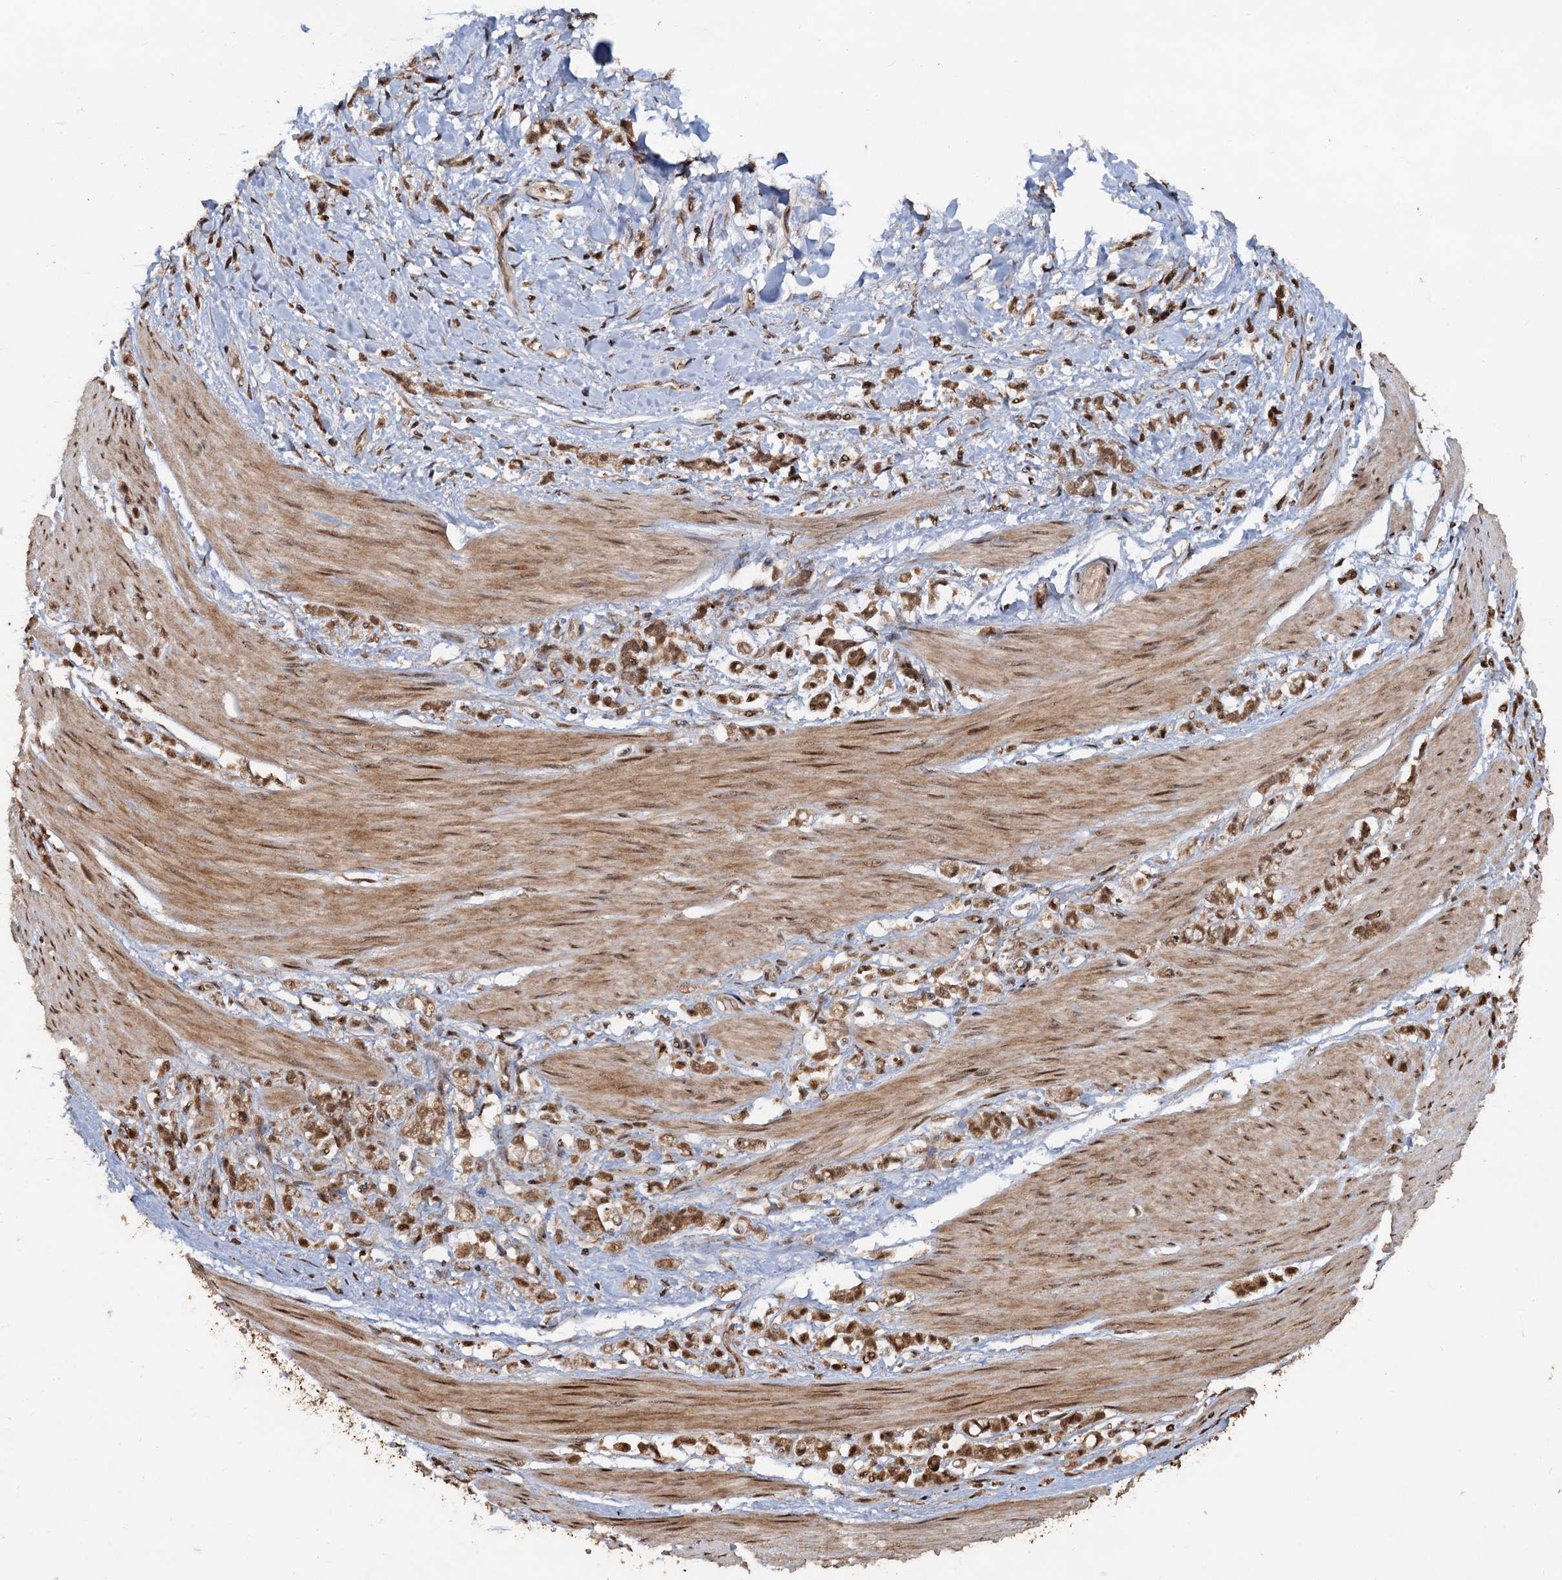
{"staining": {"intensity": "moderate", "quantity": ">75%", "location": "cytoplasmic/membranous,nuclear"}, "tissue": "stomach cancer", "cell_type": "Tumor cells", "image_type": "cancer", "snomed": [{"axis": "morphology", "description": "Adenocarcinoma, NOS"}, {"axis": "topography", "description": "Stomach"}], "caption": "DAB (3,3'-diaminobenzidine) immunohistochemical staining of human stomach cancer reveals moderate cytoplasmic/membranous and nuclear protein positivity in about >75% of tumor cells.", "gene": "REP15", "patient": {"sex": "female", "age": 60}}